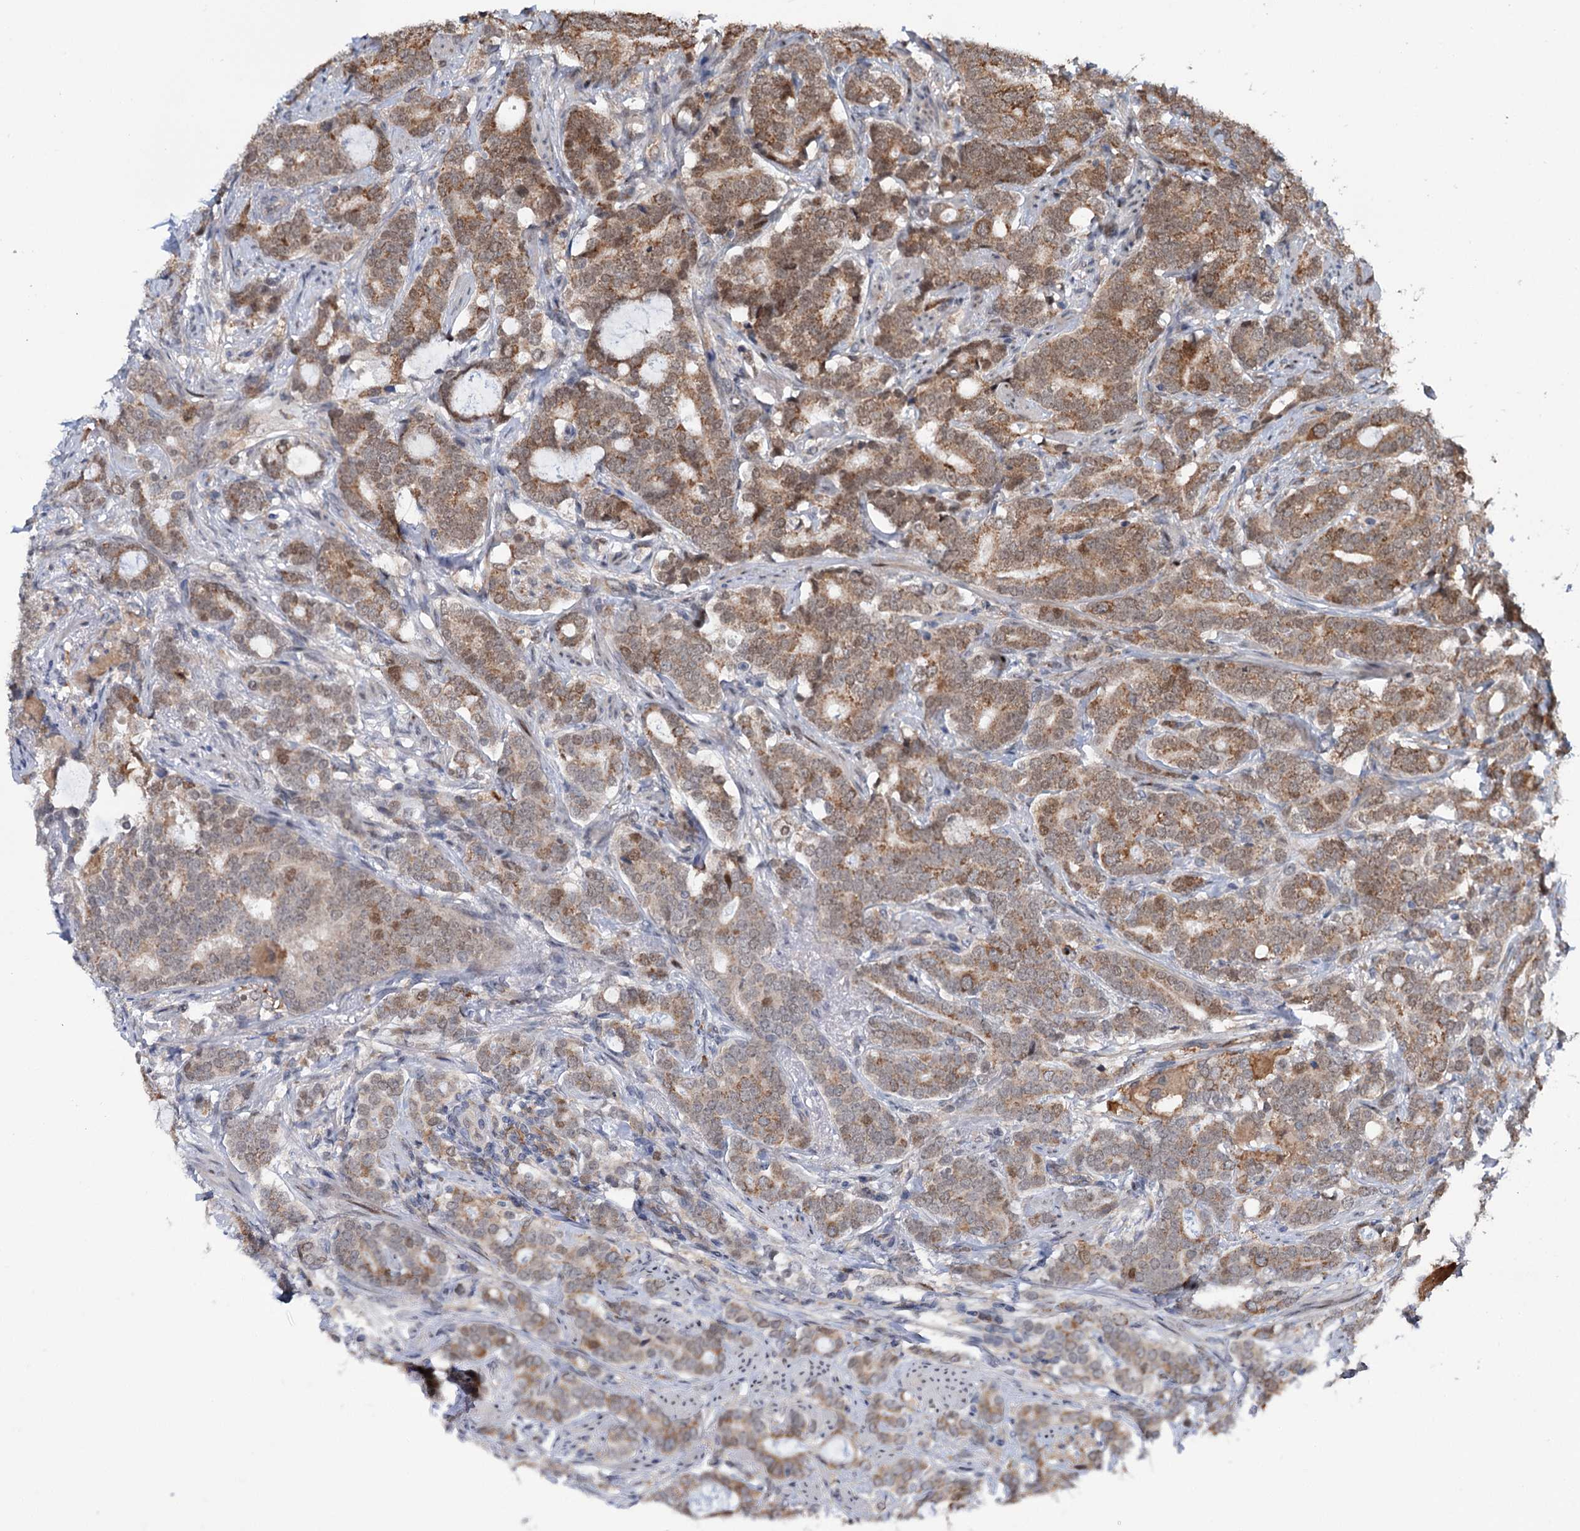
{"staining": {"intensity": "moderate", "quantity": ">75%", "location": "cytoplasmic/membranous"}, "tissue": "prostate cancer", "cell_type": "Tumor cells", "image_type": "cancer", "snomed": [{"axis": "morphology", "description": "Adenocarcinoma, Low grade"}, {"axis": "topography", "description": "Prostate"}], "caption": "The image reveals immunohistochemical staining of prostate adenocarcinoma (low-grade). There is moderate cytoplasmic/membranous staining is identified in approximately >75% of tumor cells.", "gene": "NCAPD2", "patient": {"sex": "male", "age": 71}}